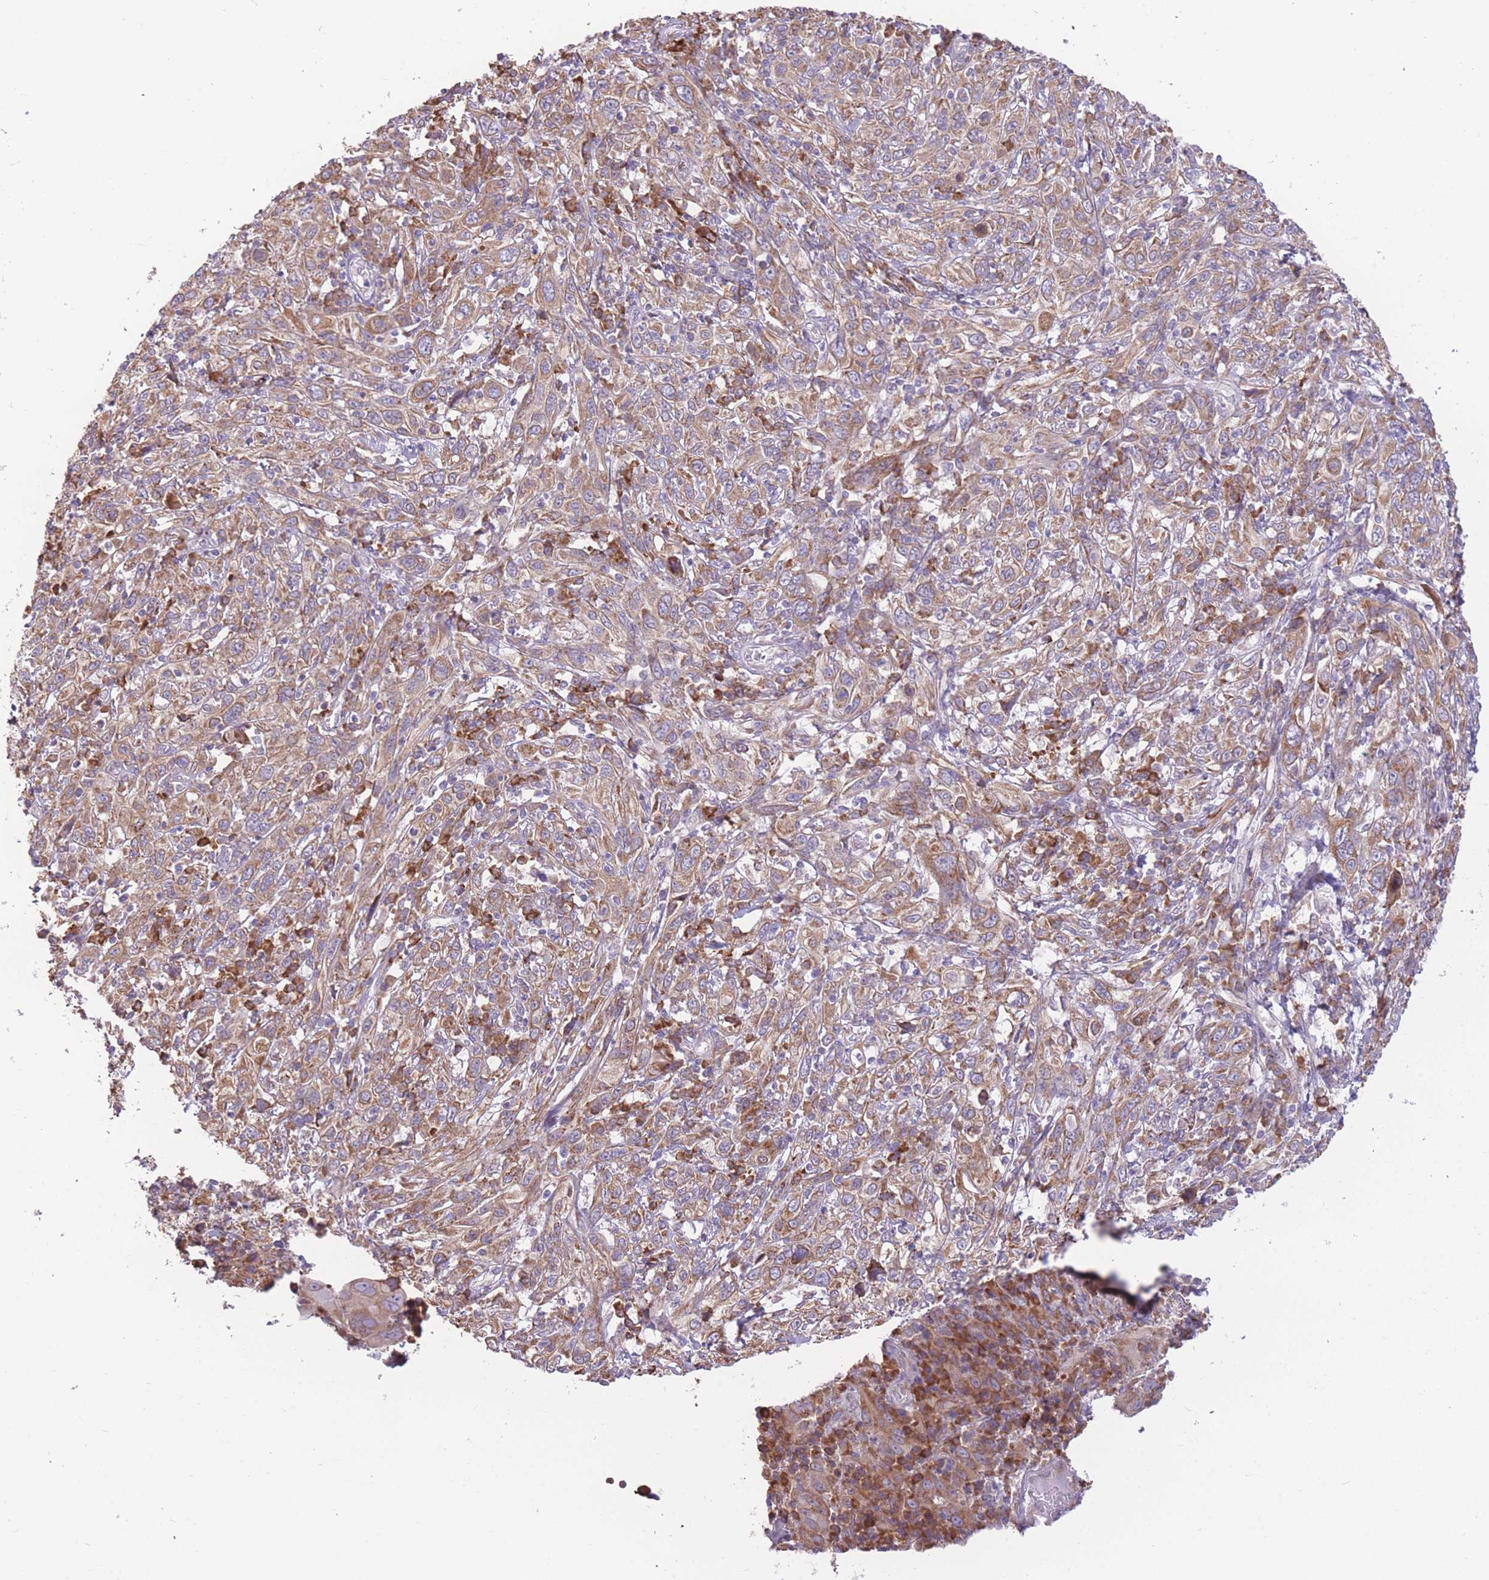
{"staining": {"intensity": "moderate", "quantity": ">75%", "location": "cytoplasmic/membranous"}, "tissue": "cervical cancer", "cell_type": "Tumor cells", "image_type": "cancer", "snomed": [{"axis": "morphology", "description": "Squamous cell carcinoma, NOS"}, {"axis": "topography", "description": "Cervix"}], "caption": "Protein expression analysis of cervical squamous cell carcinoma displays moderate cytoplasmic/membranous expression in approximately >75% of tumor cells. (DAB IHC, brown staining for protein, blue staining for nuclei).", "gene": "TRAPPC5", "patient": {"sex": "female", "age": 46}}